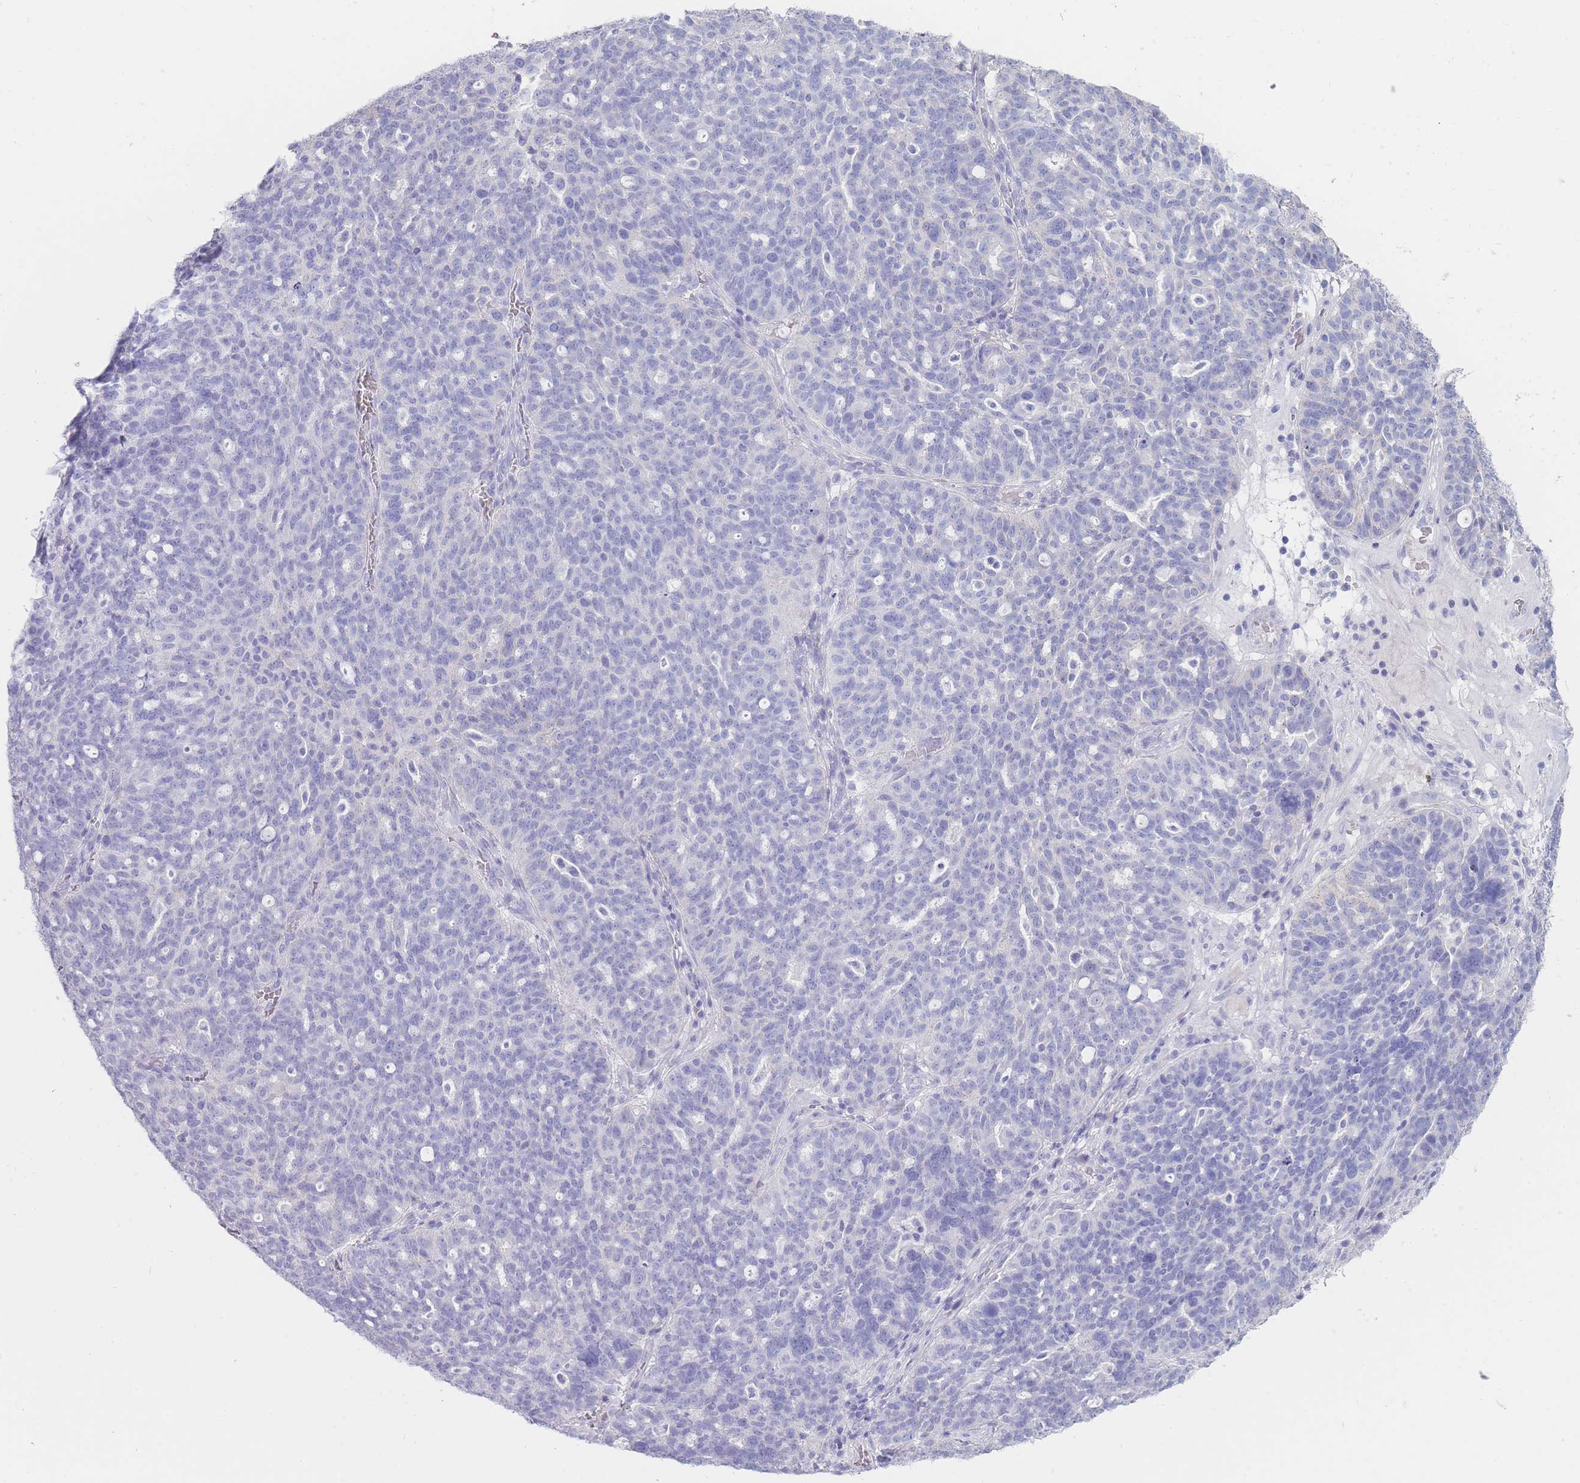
{"staining": {"intensity": "negative", "quantity": "none", "location": "none"}, "tissue": "ovarian cancer", "cell_type": "Tumor cells", "image_type": "cancer", "snomed": [{"axis": "morphology", "description": "Cystadenocarcinoma, serous, NOS"}, {"axis": "topography", "description": "Ovary"}], "caption": "Immunohistochemical staining of human ovarian cancer shows no significant positivity in tumor cells.", "gene": "HBG2", "patient": {"sex": "female", "age": 59}}